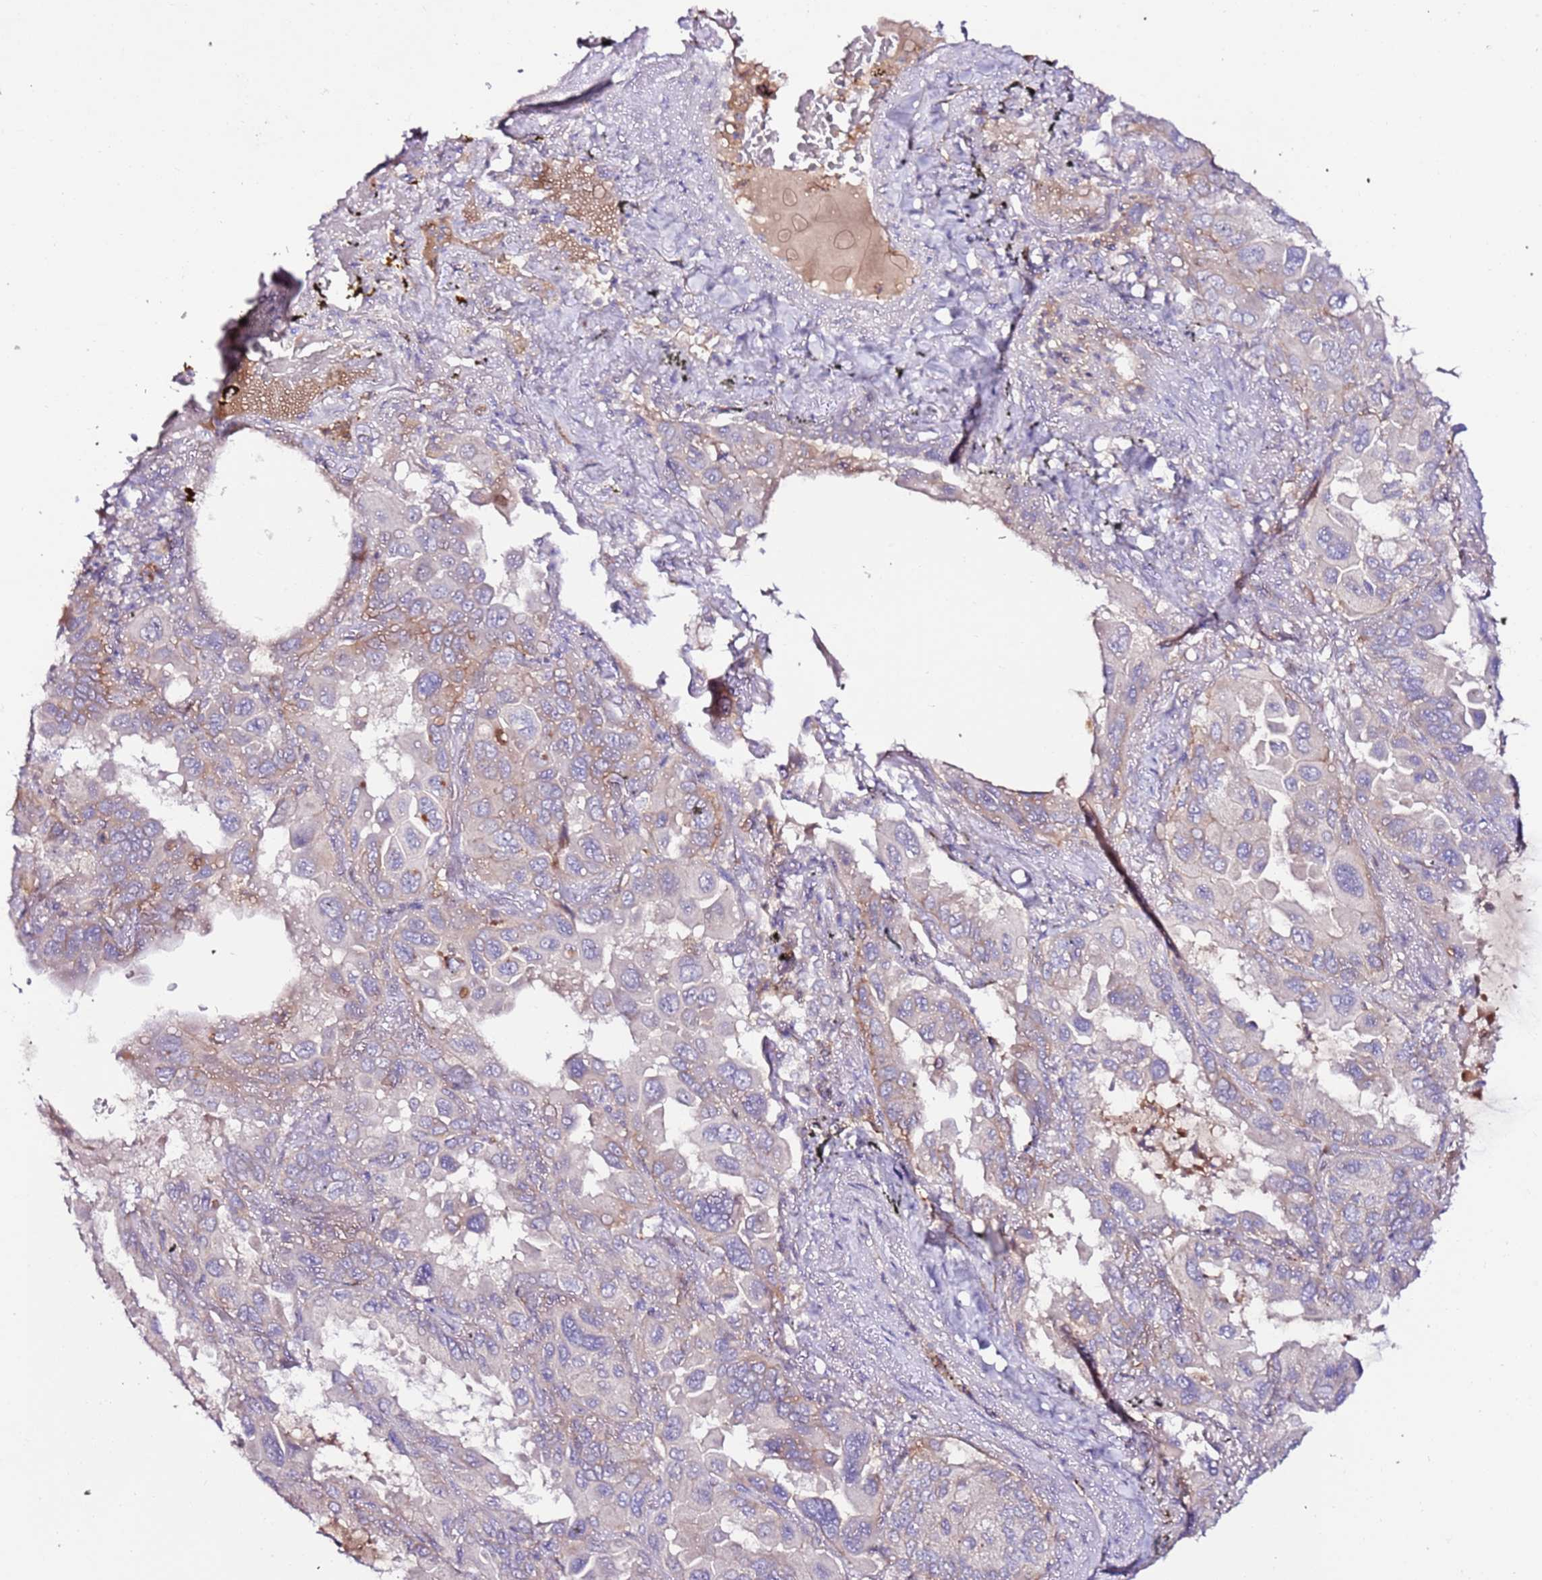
{"staining": {"intensity": "weak", "quantity": "<25%", "location": "cytoplasmic/membranous"}, "tissue": "lung cancer", "cell_type": "Tumor cells", "image_type": "cancer", "snomed": [{"axis": "morphology", "description": "Adenocarcinoma, NOS"}, {"axis": "topography", "description": "Lung"}], "caption": "Tumor cells show no significant protein positivity in adenocarcinoma (lung).", "gene": "FLVCR1", "patient": {"sex": "male", "age": 64}}